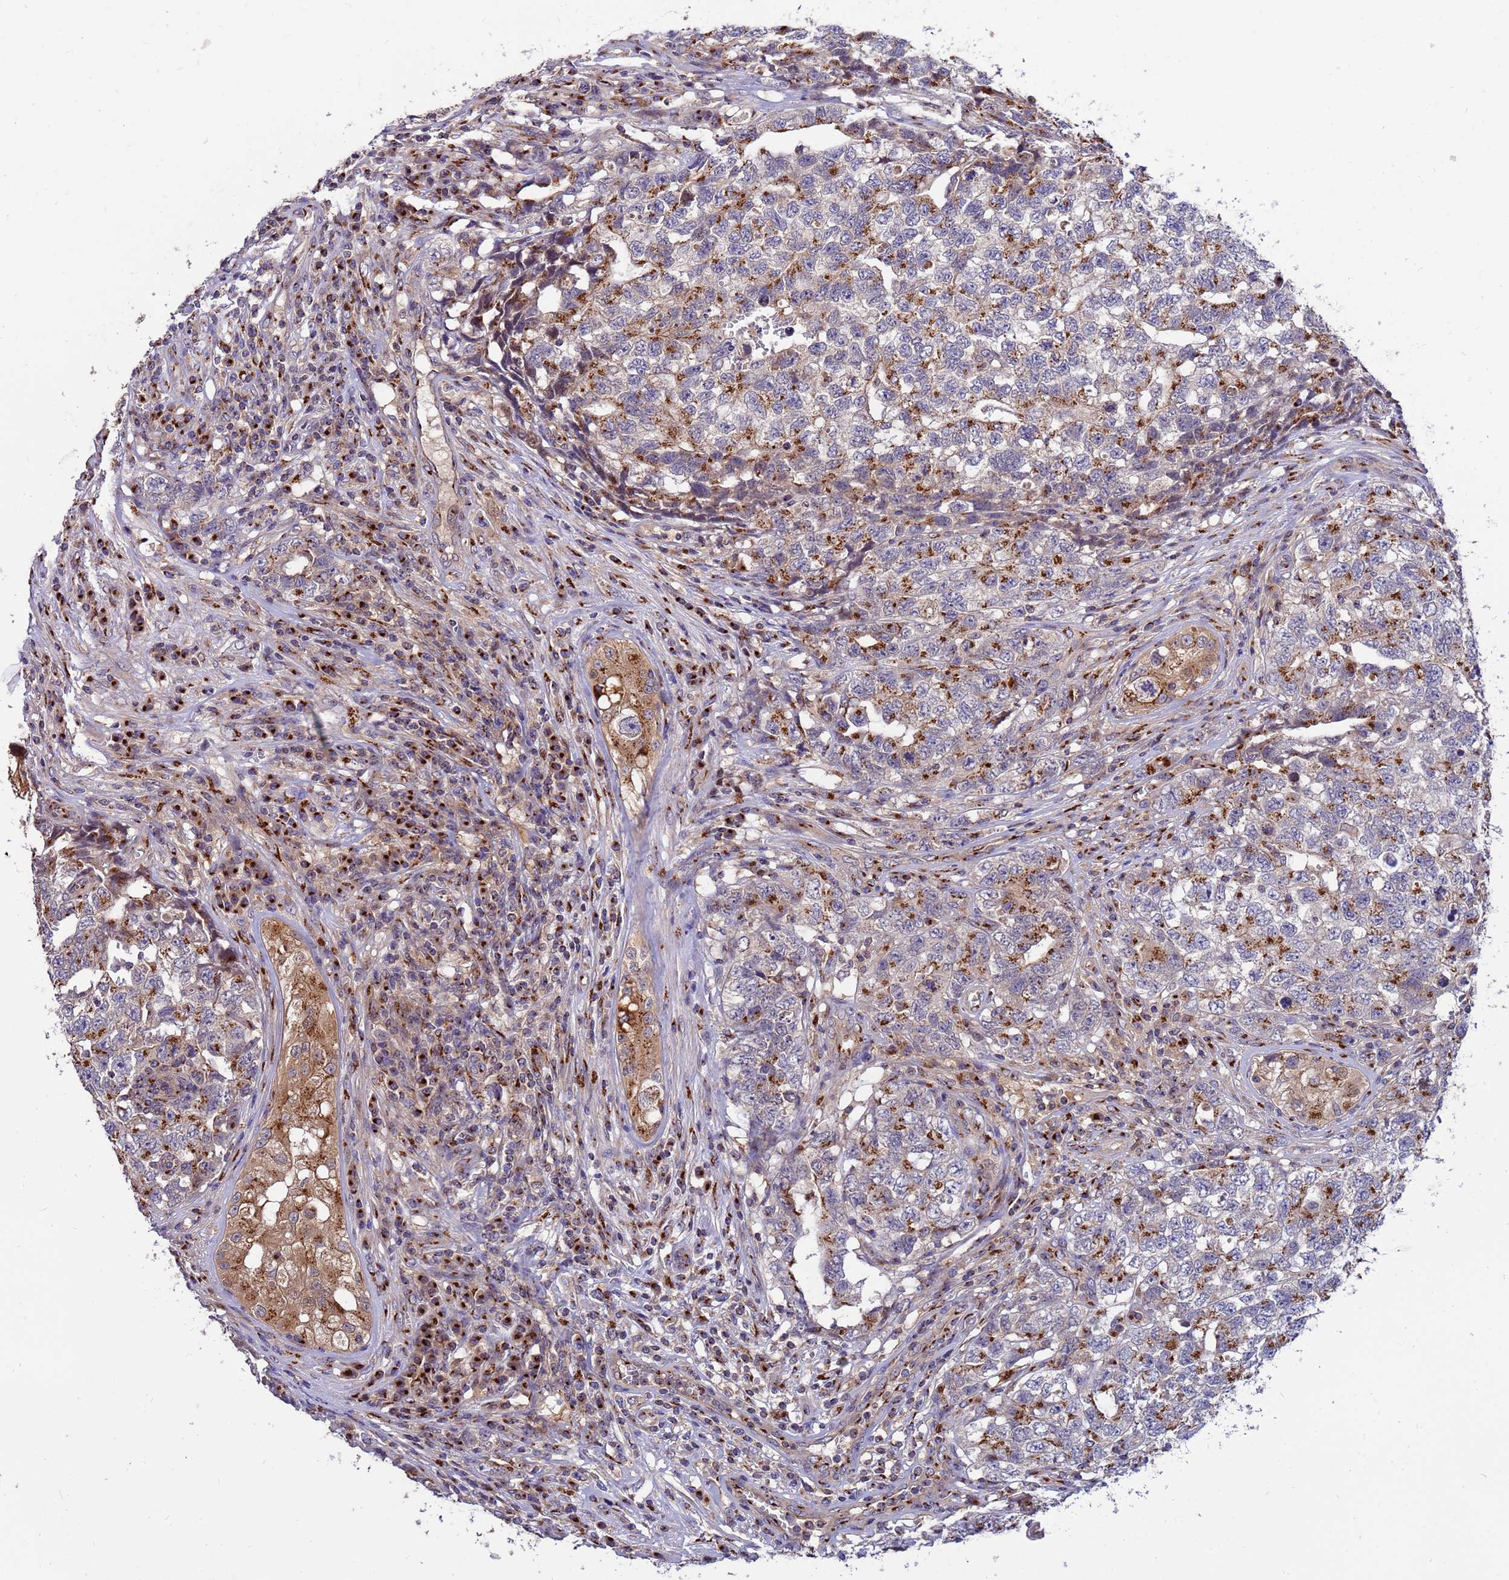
{"staining": {"intensity": "moderate", "quantity": ">75%", "location": "cytoplasmic/membranous"}, "tissue": "testis cancer", "cell_type": "Tumor cells", "image_type": "cancer", "snomed": [{"axis": "morphology", "description": "Carcinoma, Embryonal, NOS"}, {"axis": "topography", "description": "Testis"}], "caption": "Human testis cancer (embryonal carcinoma) stained with a brown dye shows moderate cytoplasmic/membranous positive expression in about >75% of tumor cells.", "gene": "HPS3", "patient": {"sex": "male", "age": 31}}